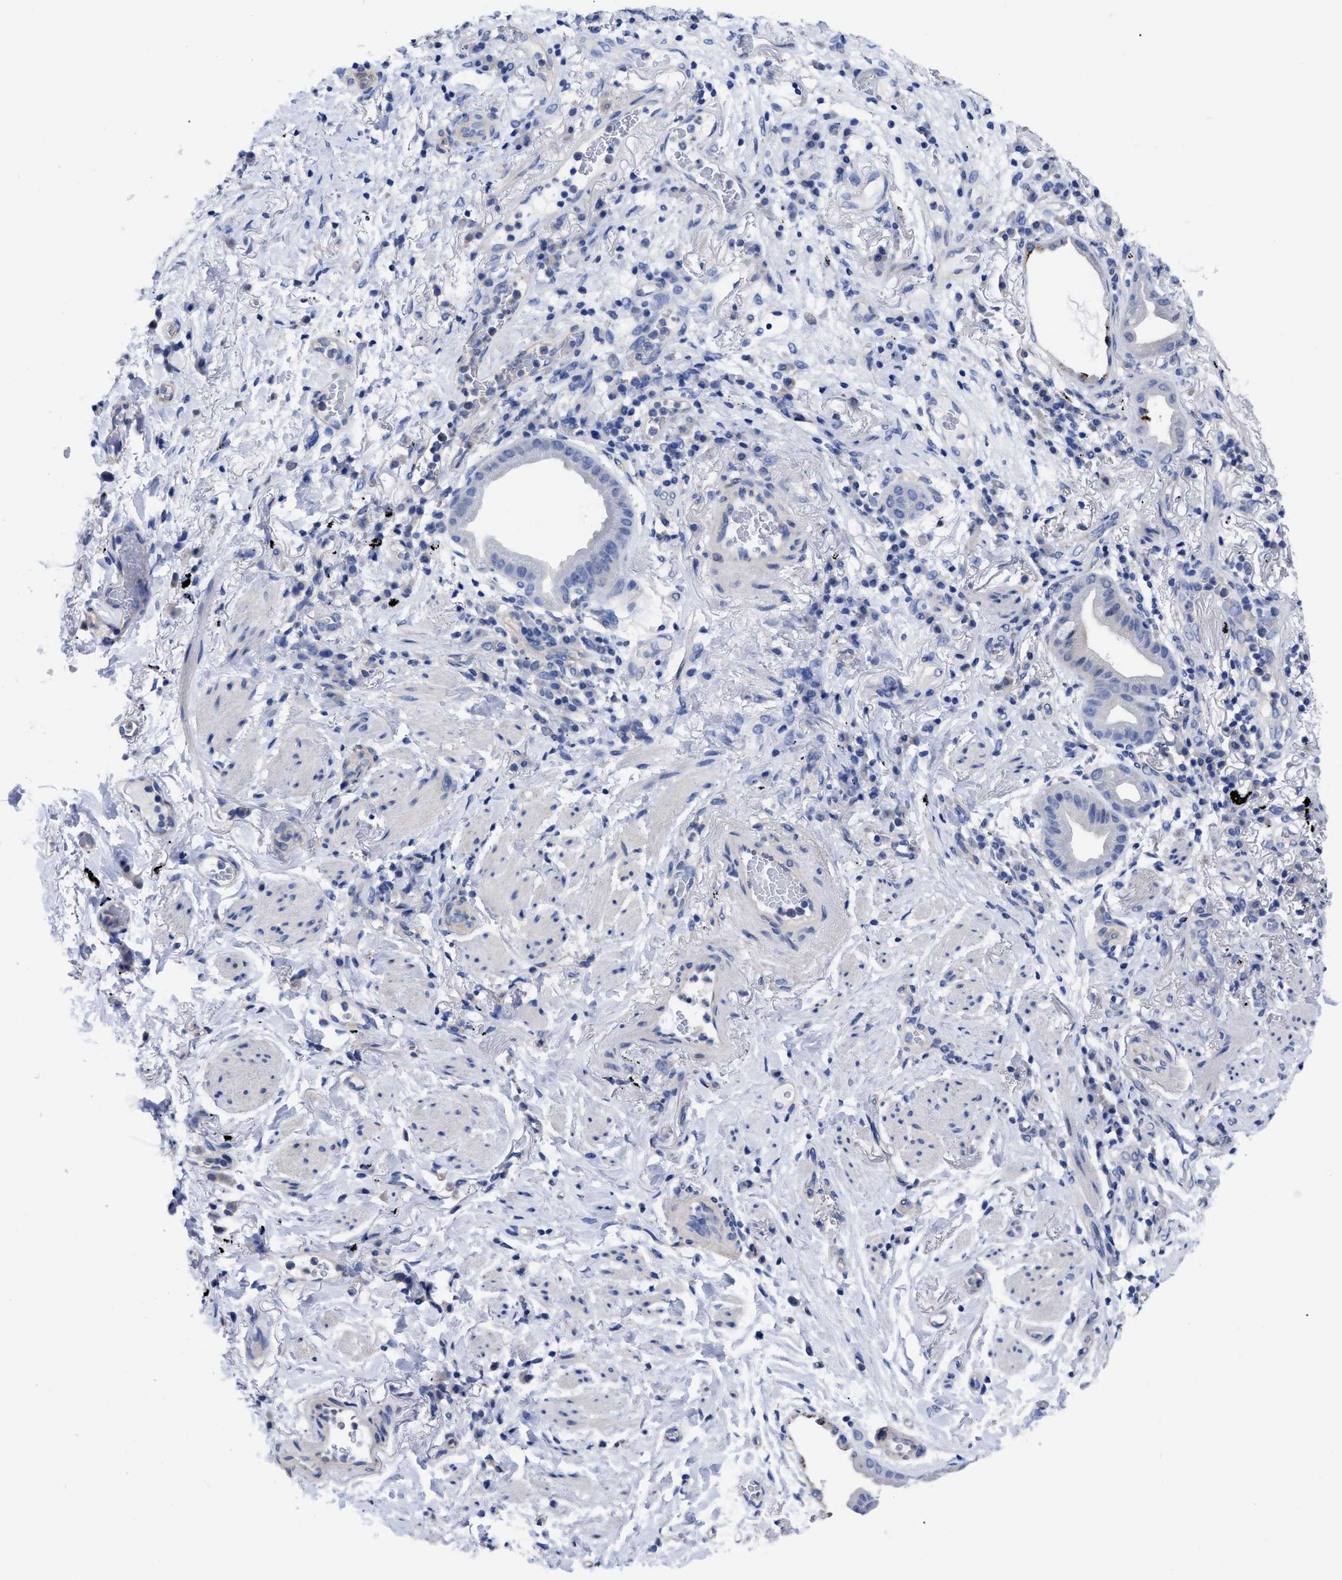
{"staining": {"intensity": "negative", "quantity": "none", "location": "none"}, "tissue": "lung cancer", "cell_type": "Tumor cells", "image_type": "cancer", "snomed": [{"axis": "morphology", "description": "Normal tissue, NOS"}, {"axis": "morphology", "description": "Adenocarcinoma, NOS"}, {"axis": "topography", "description": "Bronchus"}, {"axis": "topography", "description": "Lung"}], "caption": "Photomicrograph shows no significant protein positivity in tumor cells of adenocarcinoma (lung).", "gene": "IRAG2", "patient": {"sex": "female", "age": 70}}